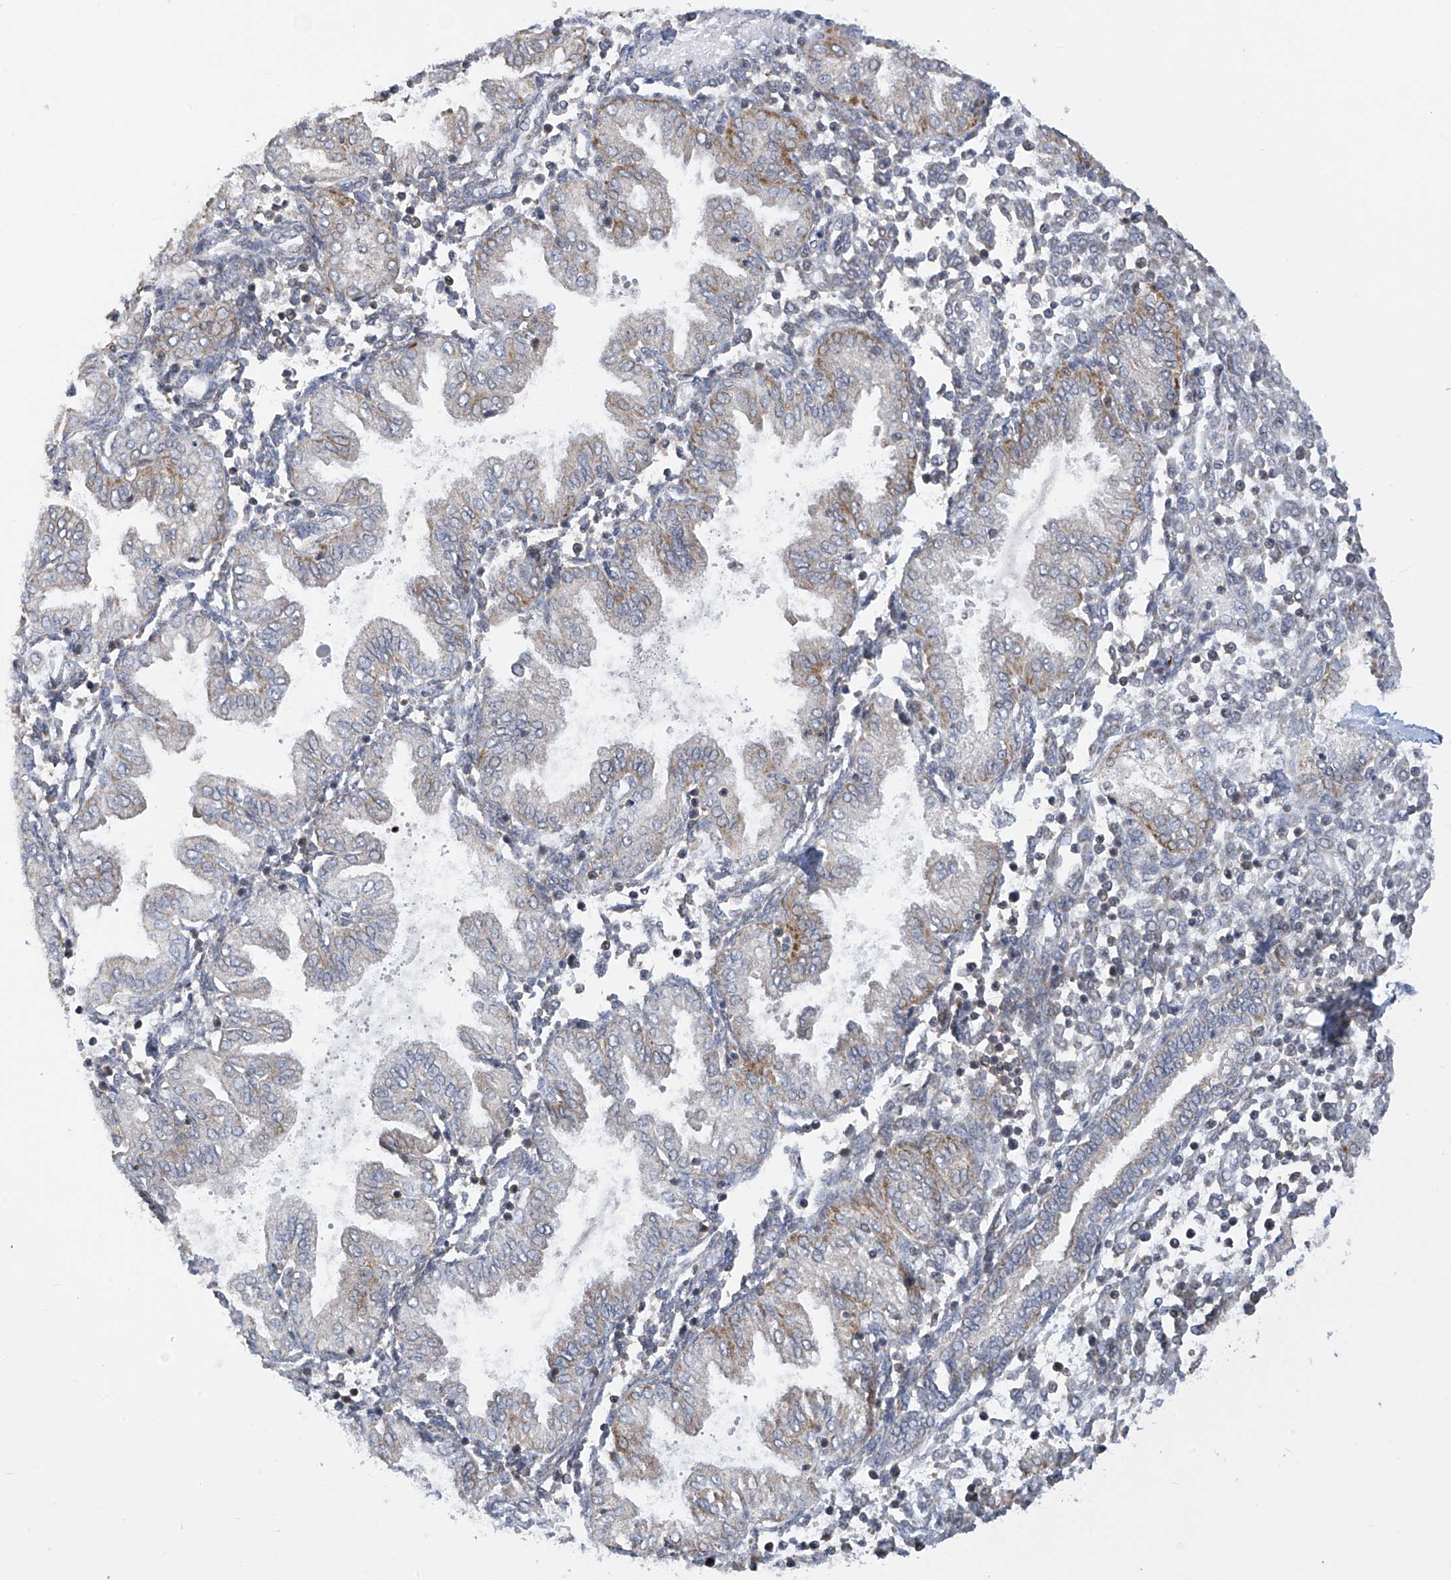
{"staining": {"intensity": "negative", "quantity": "none", "location": "none"}, "tissue": "endometrium", "cell_type": "Cells in endometrial stroma", "image_type": "normal", "snomed": [{"axis": "morphology", "description": "Normal tissue, NOS"}, {"axis": "topography", "description": "Endometrium"}], "caption": "The IHC photomicrograph has no significant positivity in cells in endometrial stroma of endometrium. The staining was performed using DAB to visualize the protein expression in brown, while the nuclei were stained in blue with hematoxylin (Magnification: 20x).", "gene": "SLCO4A1", "patient": {"sex": "female", "age": 53}}